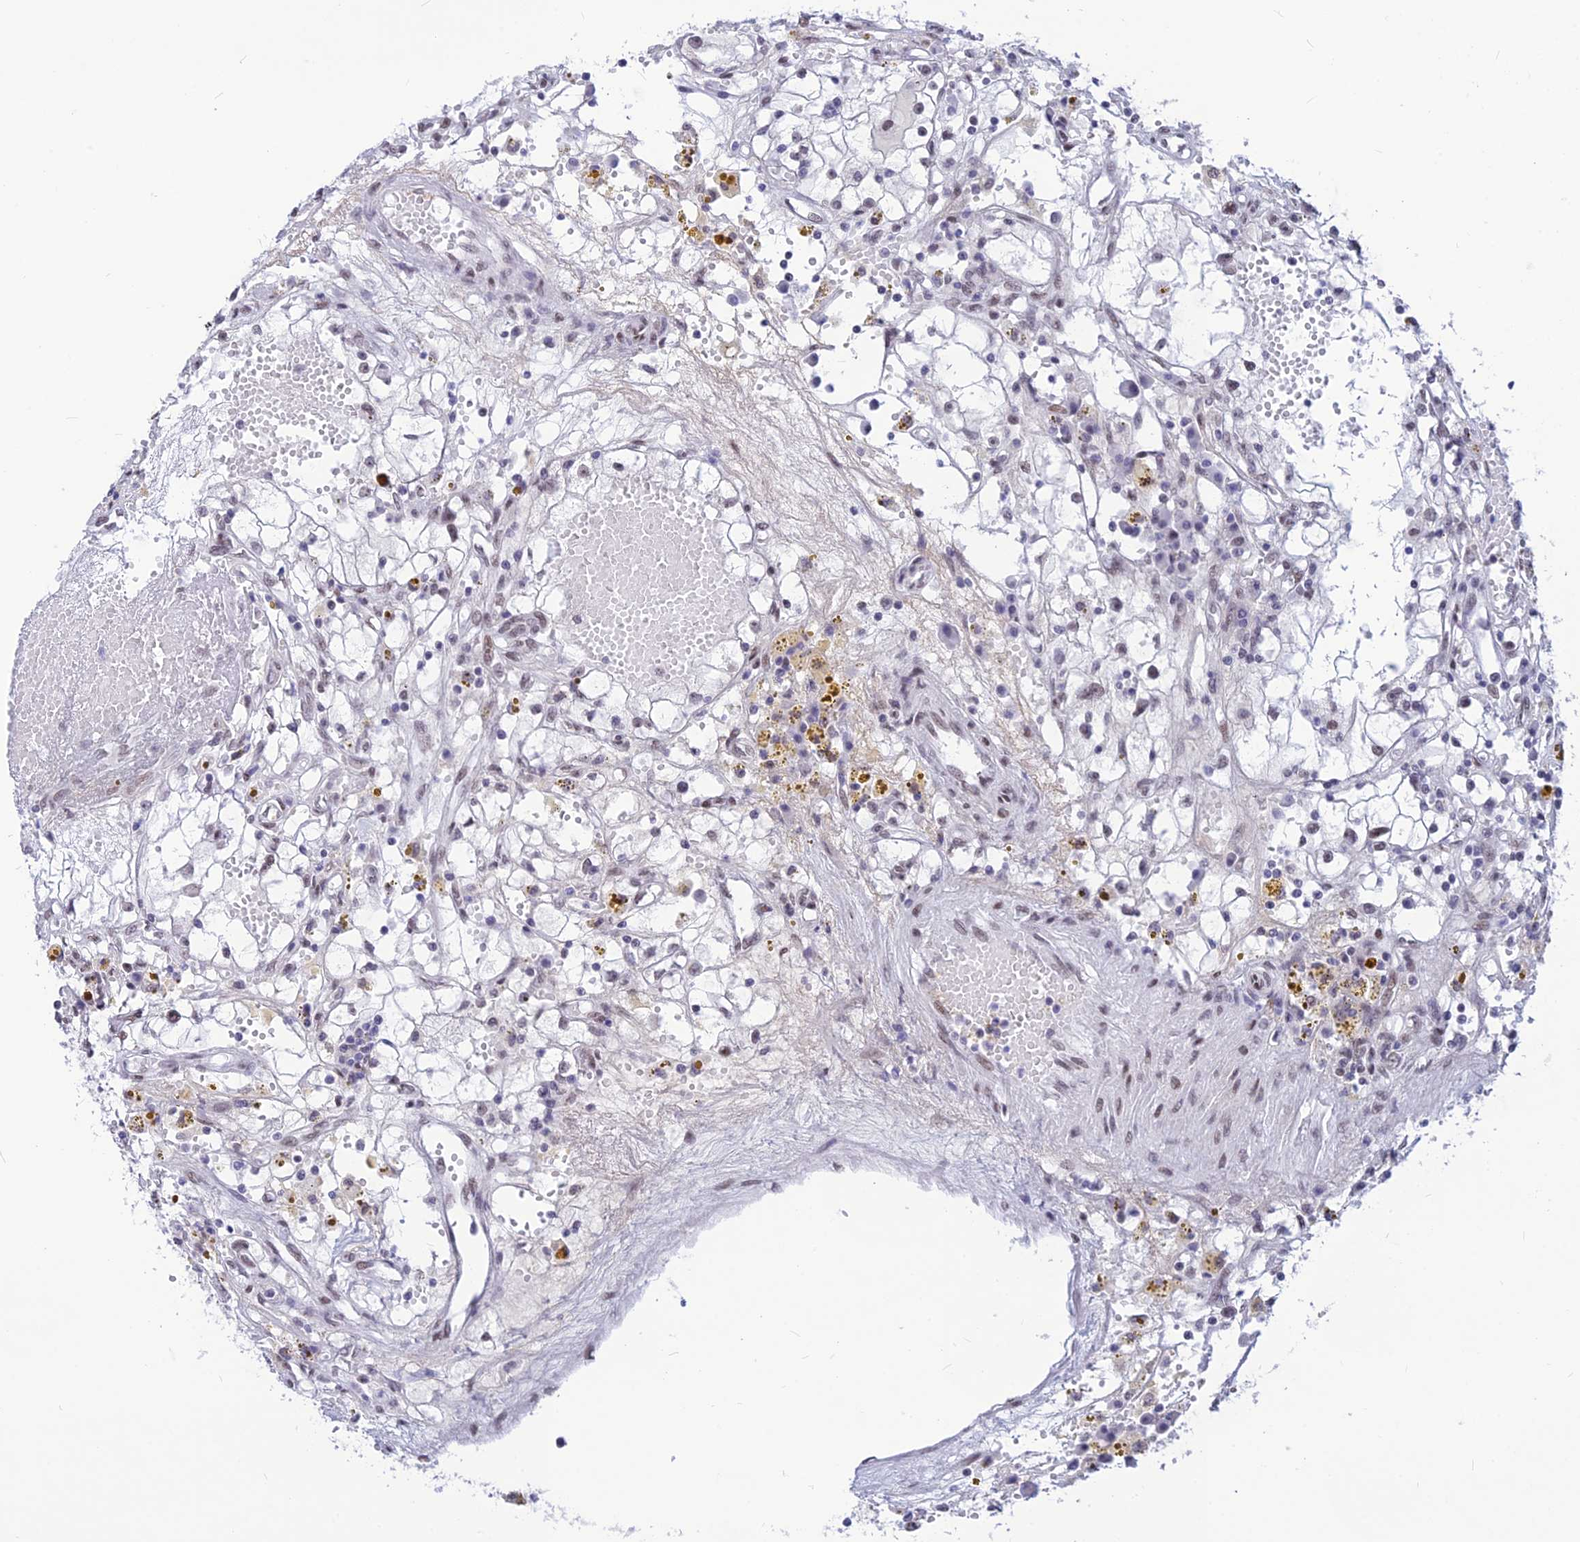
{"staining": {"intensity": "weak", "quantity": "<25%", "location": "nuclear"}, "tissue": "renal cancer", "cell_type": "Tumor cells", "image_type": "cancer", "snomed": [{"axis": "morphology", "description": "Adenocarcinoma, NOS"}, {"axis": "topography", "description": "Kidney"}], "caption": "Image shows no protein positivity in tumor cells of renal cancer (adenocarcinoma) tissue.", "gene": "KCTD13", "patient": {"sex": "male", "age": 56}}